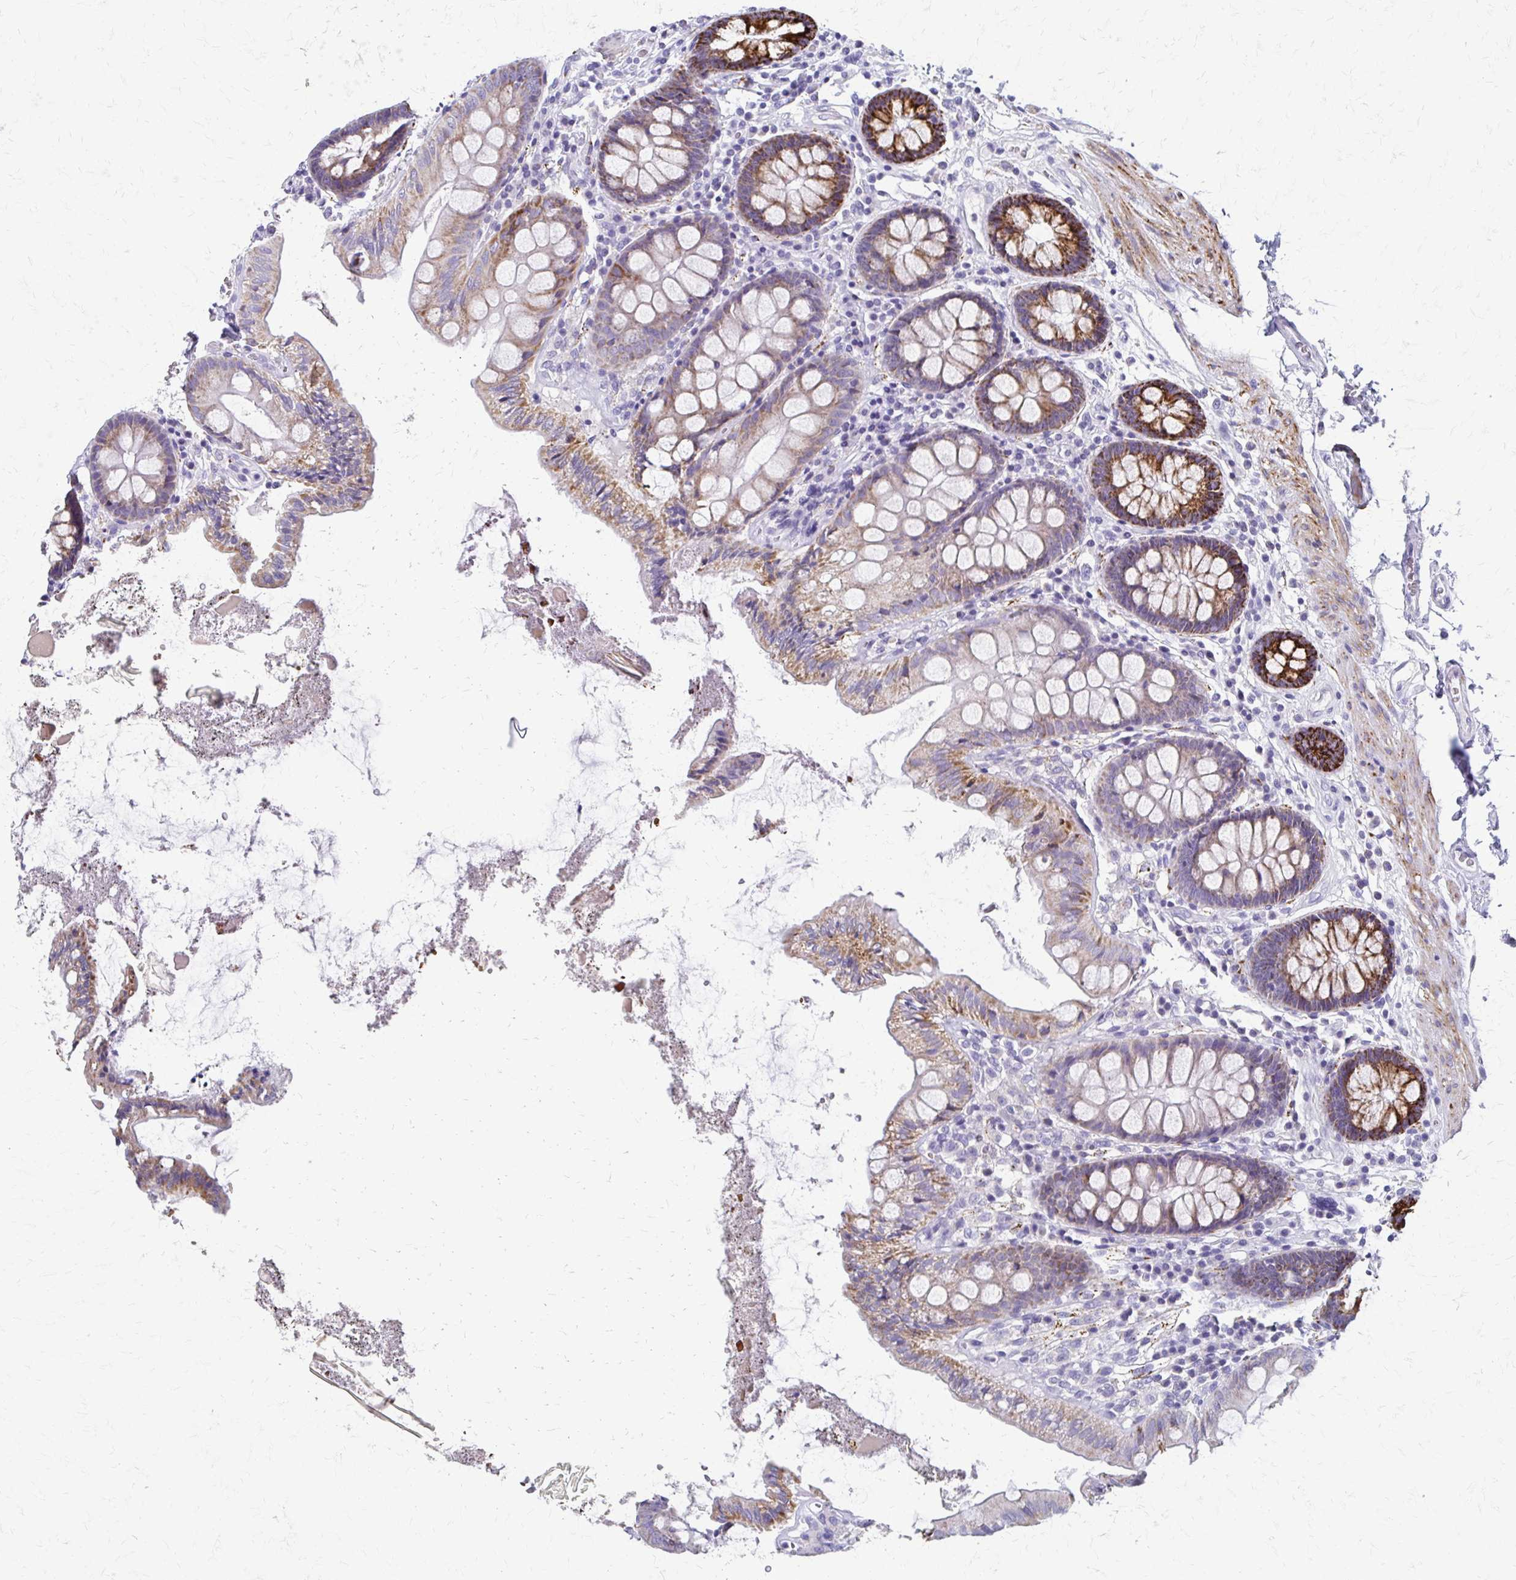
{"staining": {"intensity": "negative", "quantity": "none", "location": "none"}, "tissue": "colon", "cell_type": "Endothelial cells", "image_type": "normal", "snomed": [{"axis": "morphology", "description": "Normal tissue, NOS"}, {"axis": "topography", "description": "Colon"}], "caption": "Immunohistochemical staining of normal human colon shows no significant staining in endothelial cells. The staining was performed using DAB to visualize the protein expression in brown, while the nuclei were stained in blue with hematoxylin (Magnification: 20x).", "gene": "ZSCAN5B", "patient": {"sex": "male", "age": 84}}